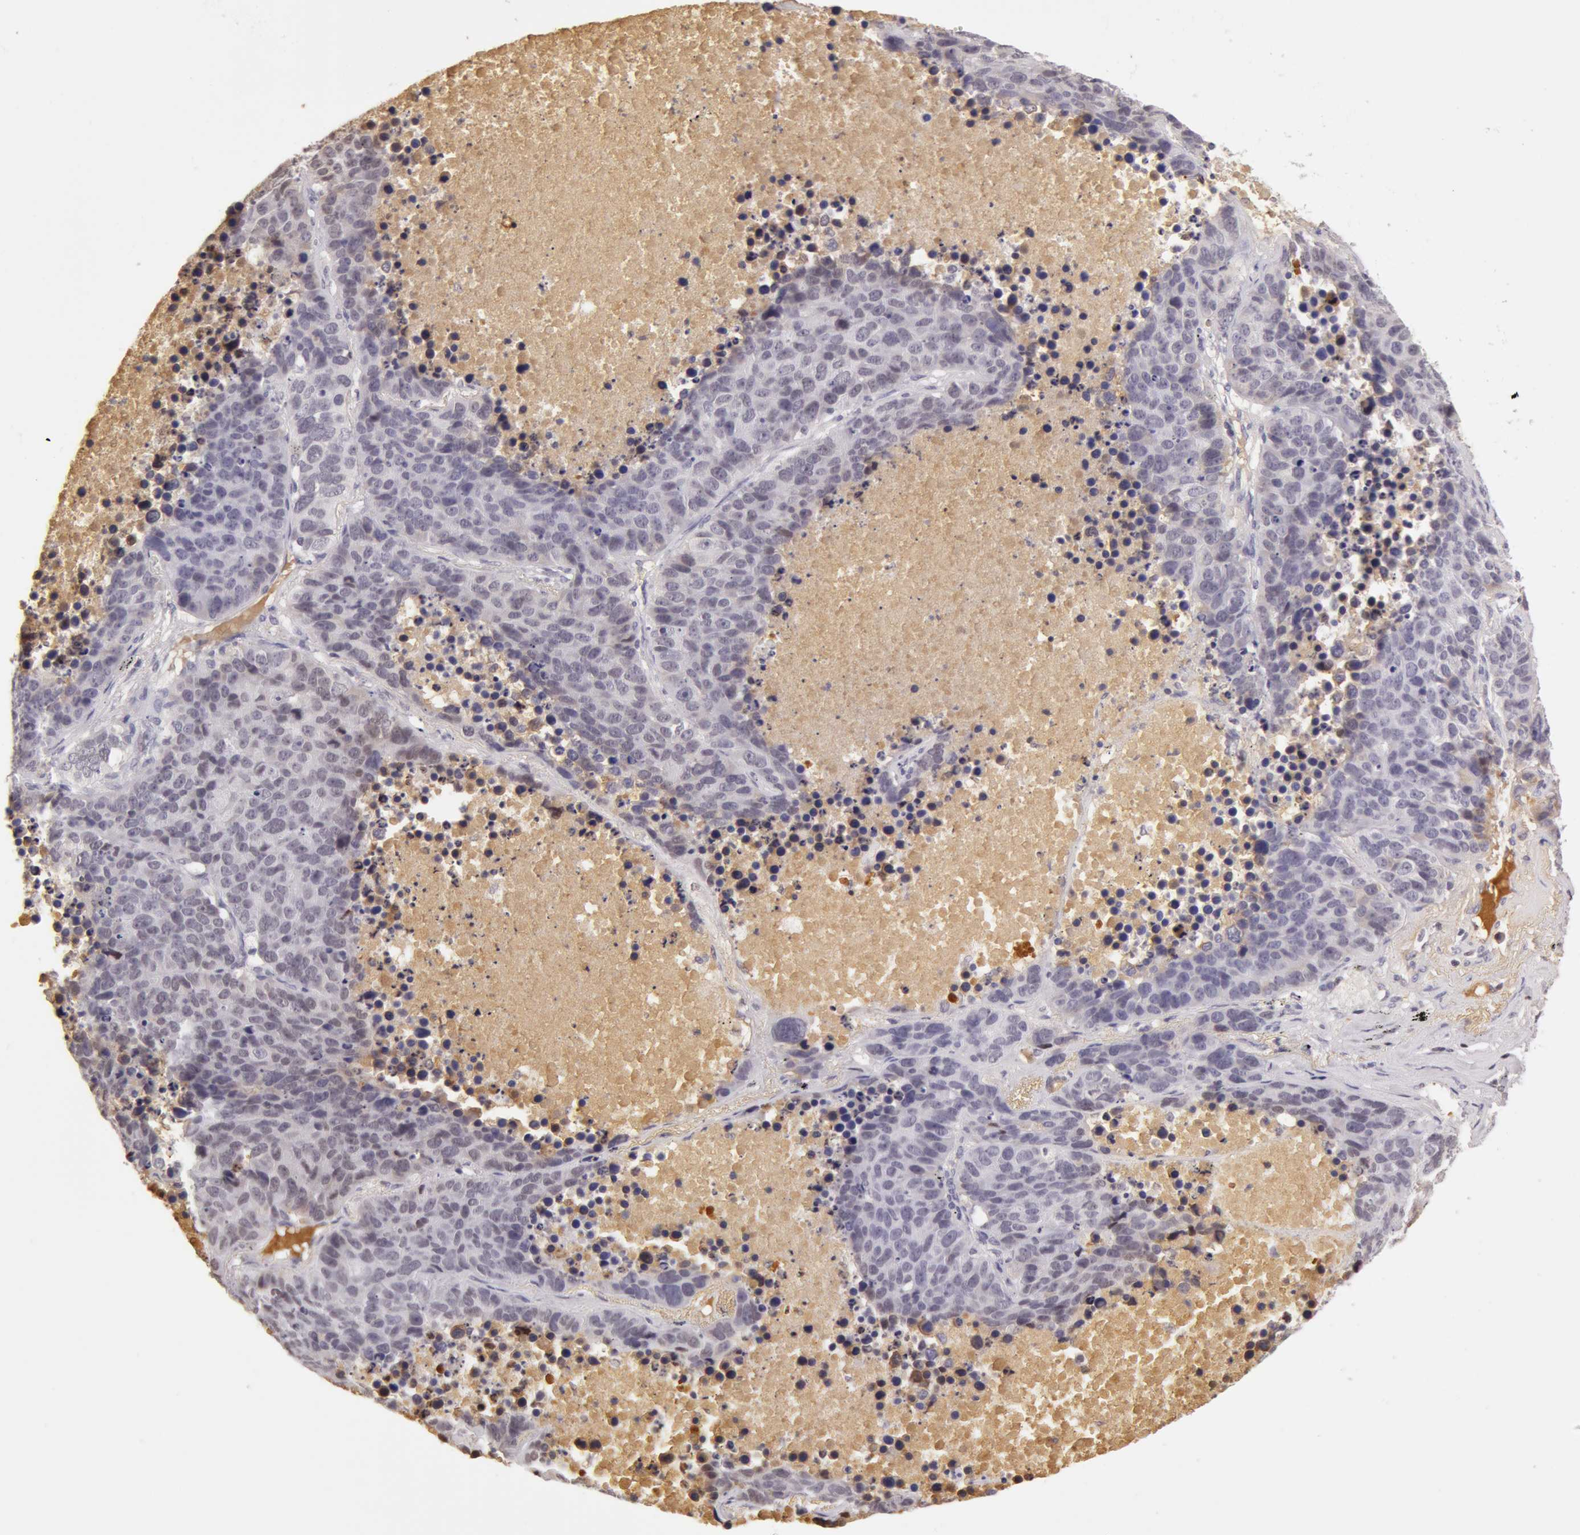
{"staining": {"intensity": "negative", "quantity": "none", "location": "none"}, "tissue": "lung cancer", "cell_type": "Tumor cells", "image_type": "cancer", "snomed": [{"axis": "morphology", "description": "Carcinoid, malignant, NOS"}, {"axis": "topography", "description": "Lung"}], "caption": "Immunohistochemistry (IHC) histopathology image of neoplastic tissue: lung cancer (carcinoid (malignant)) stained with DAB displays no significant protein positivity in tumor cells. (Brightfield microscopy of DAB (3,3'-diaminobenzidine) IHC at high magnification).", "gene": "AHSG", "patient": {"sex": "male", "age": 60}}